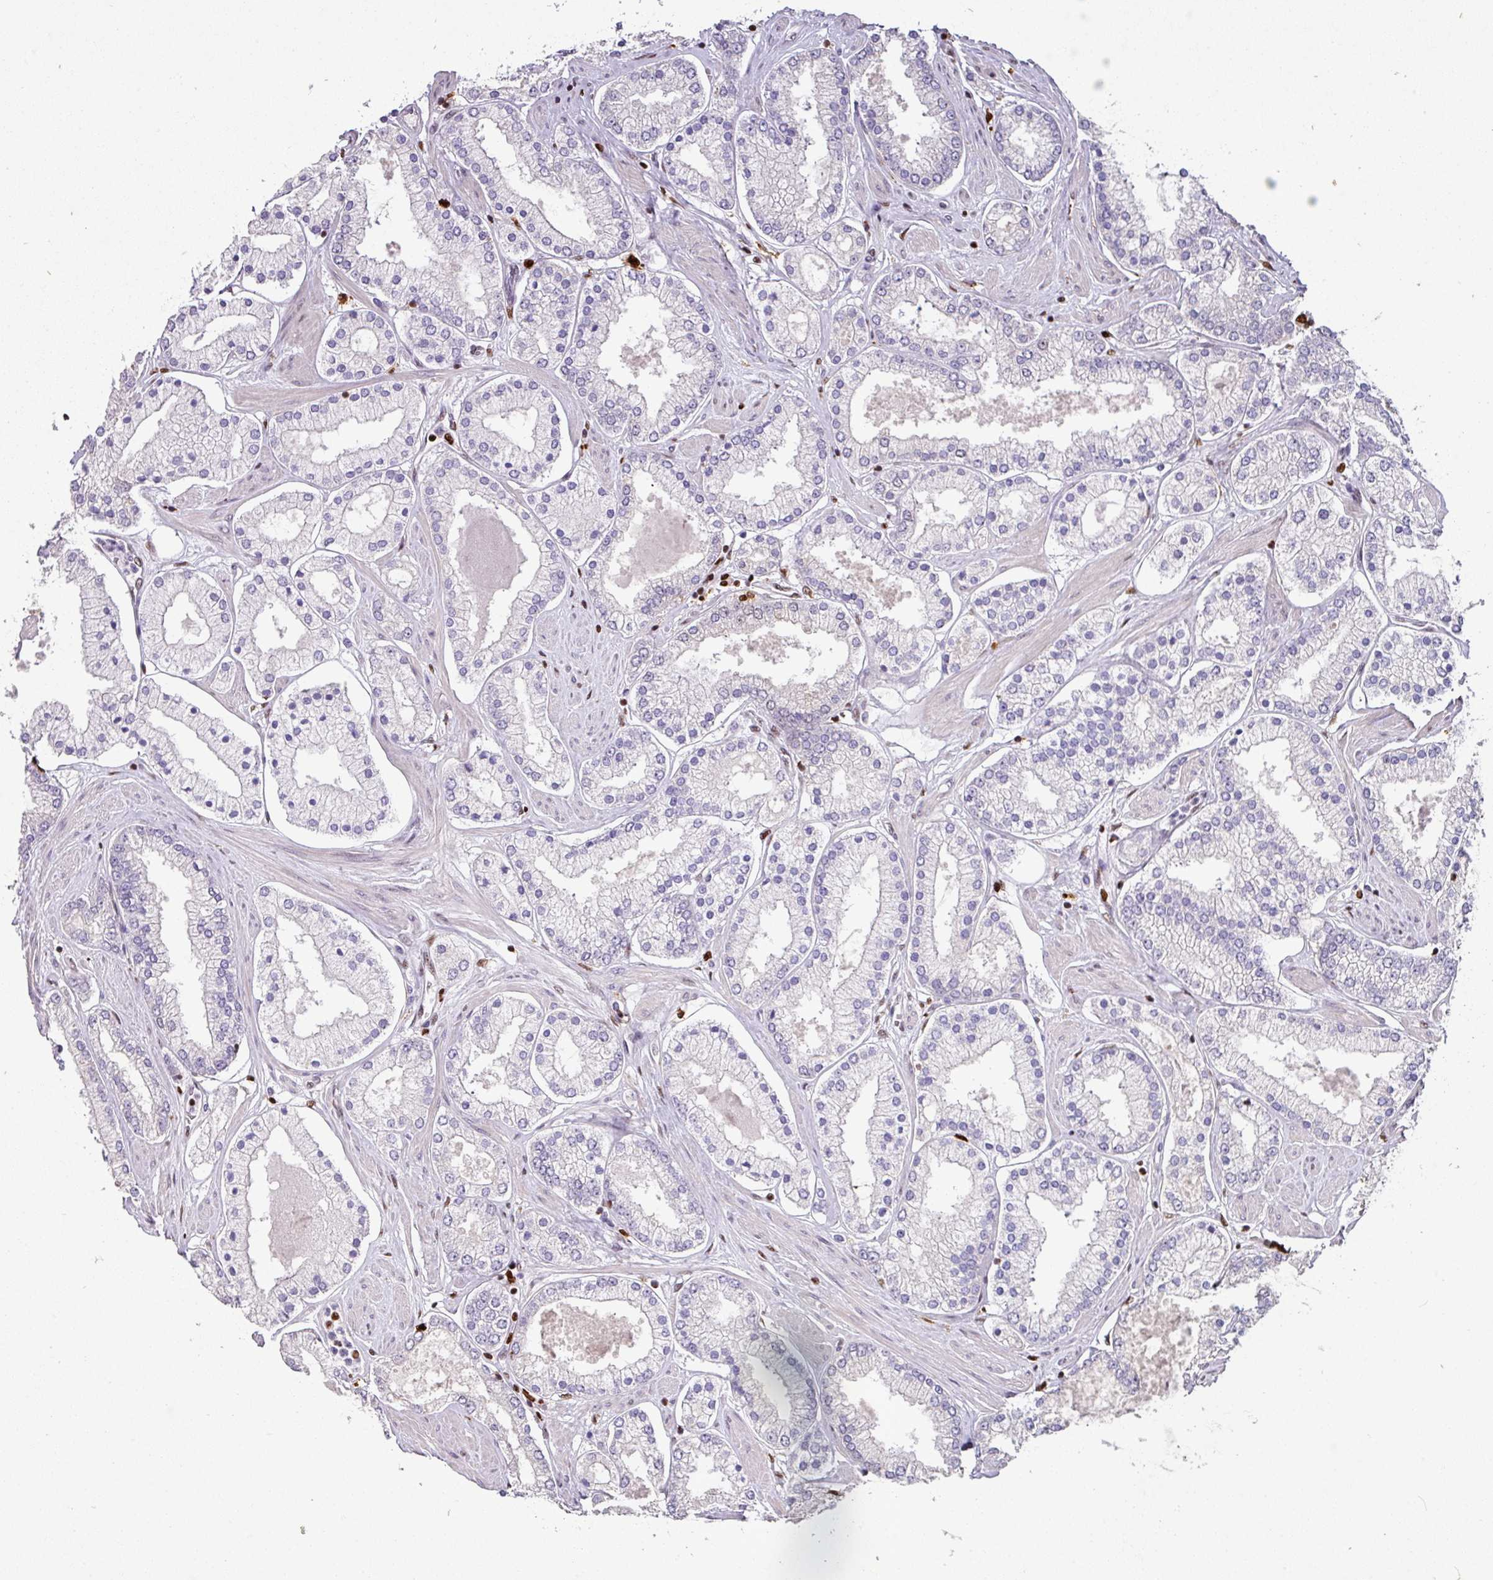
{"staining": {"intensity": "negative", "quantity": "none", "location": "none"}, "tissue": "prostate cancer", "cell_type": "Tumor cells", "image_type": "cancer", "snomed": [{"axis": "morphology", "description": "Adenocarcinoma, Low grade"}, {"axis": "topography", "description": "Prostate"}], "caption": "IHC histopathology image of neoplastic tissue: prostate cancer stained with DAB reveals no significant protein positivity in tumor cells.", "gene": "SAMHD1", "patient": {"sex": "male", "age": 42}}